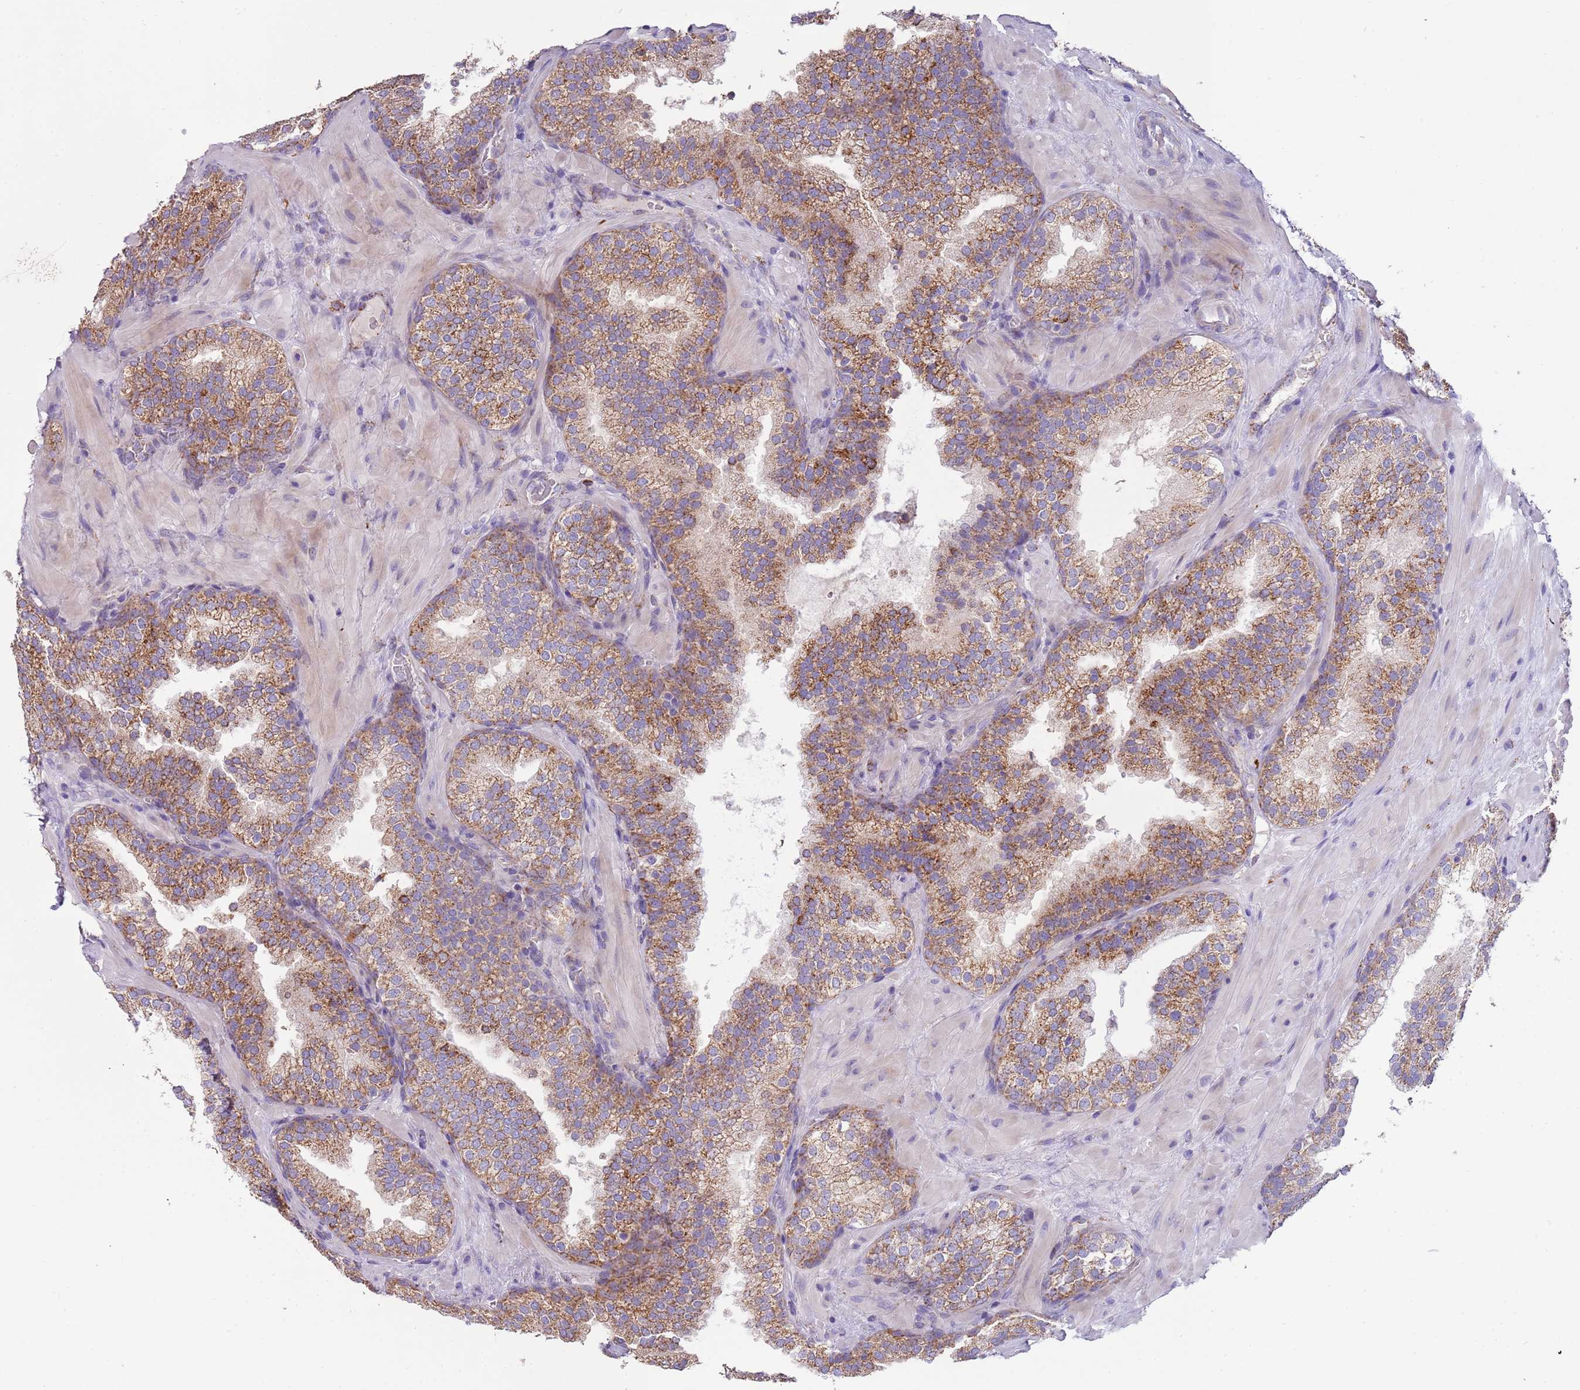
{"staining": {"intensity": "moderate", "quantity": ">75%", "location": "cytoplasmic/membranous"}, "tissue": "prostate cancer", "cell_type": "Tumor cells", "image_type": "cancer", "snomed": [{"axis": "morphology", "description": "Adenocarcinoma, High grade"}, {"axis": "topography", "description": "Prostate"}], "caption": "Protein staining demonstrates moderate cytoplasmic/membranous staining in about >75% of tumor cells in prostate cancer (adenocarcinoma (high-grade)). (DAB (3,3'-diaminobenzidine) IHC, brown staining for protein, blue staining for nuclei).", "gene": "RNF222", "patient": {"sex": "male", "age": 56}}